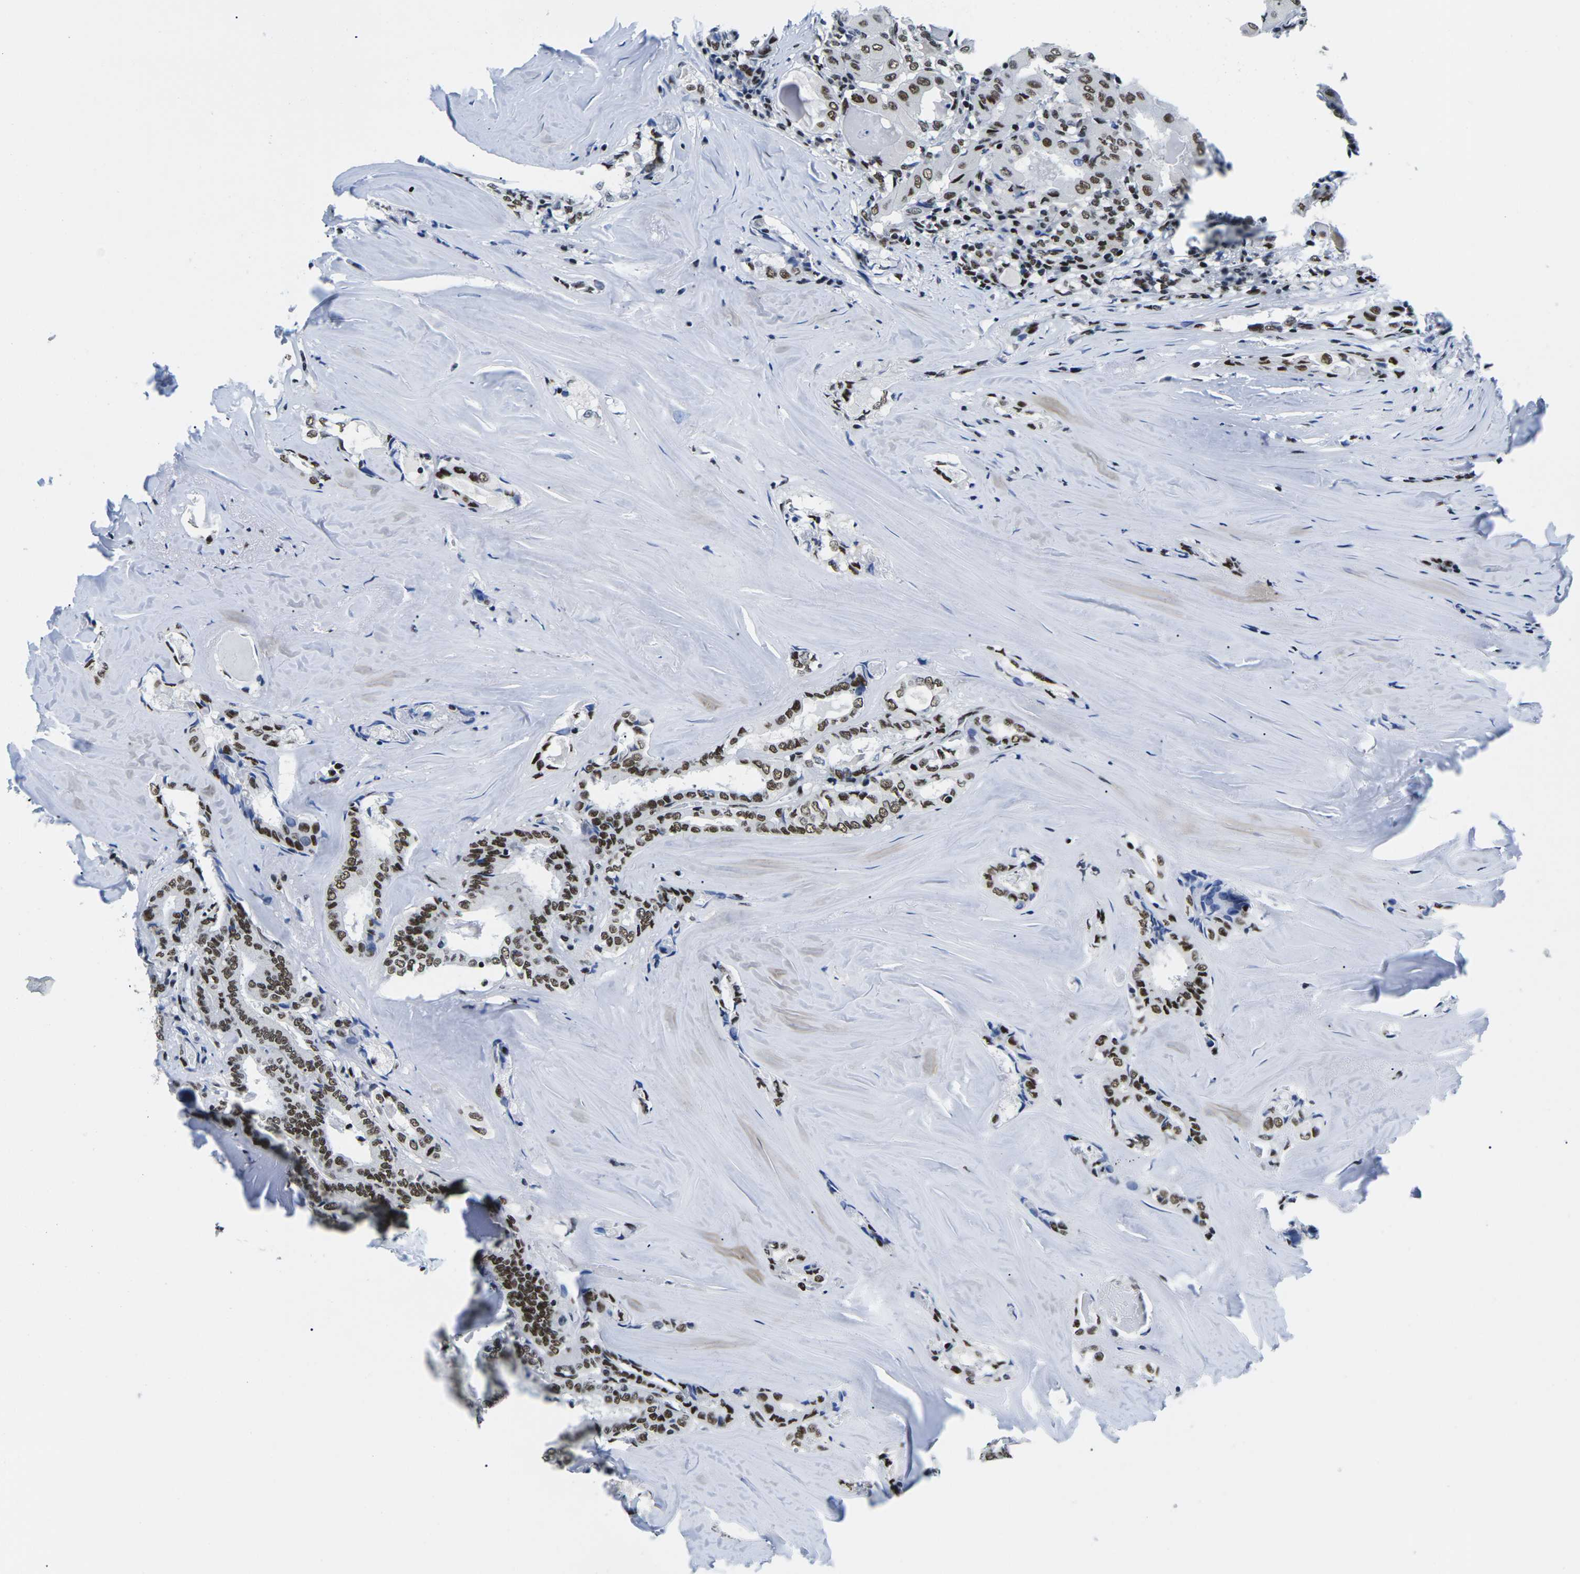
{"staining": {"intensity": "strong", "quantity": ">75%", "location": "nuclear"}, "tissue": "thyroid cancer", "cell_type": "Tumor cells", "image_type": "cancer", "snomed": [{"axis": "morphology", "description": "Papillary adenocarcinoma, NOS"}, {"axis": "topography", "description": "Thyroid gland"}], "caption": "DAB immunohistochemical staining of human thyroid cancer reveals strong nuclear protein staining in approximately >75% of tumor cells.", "gene": "ATF1", "patient": {"sex": "female", "age": 42}}